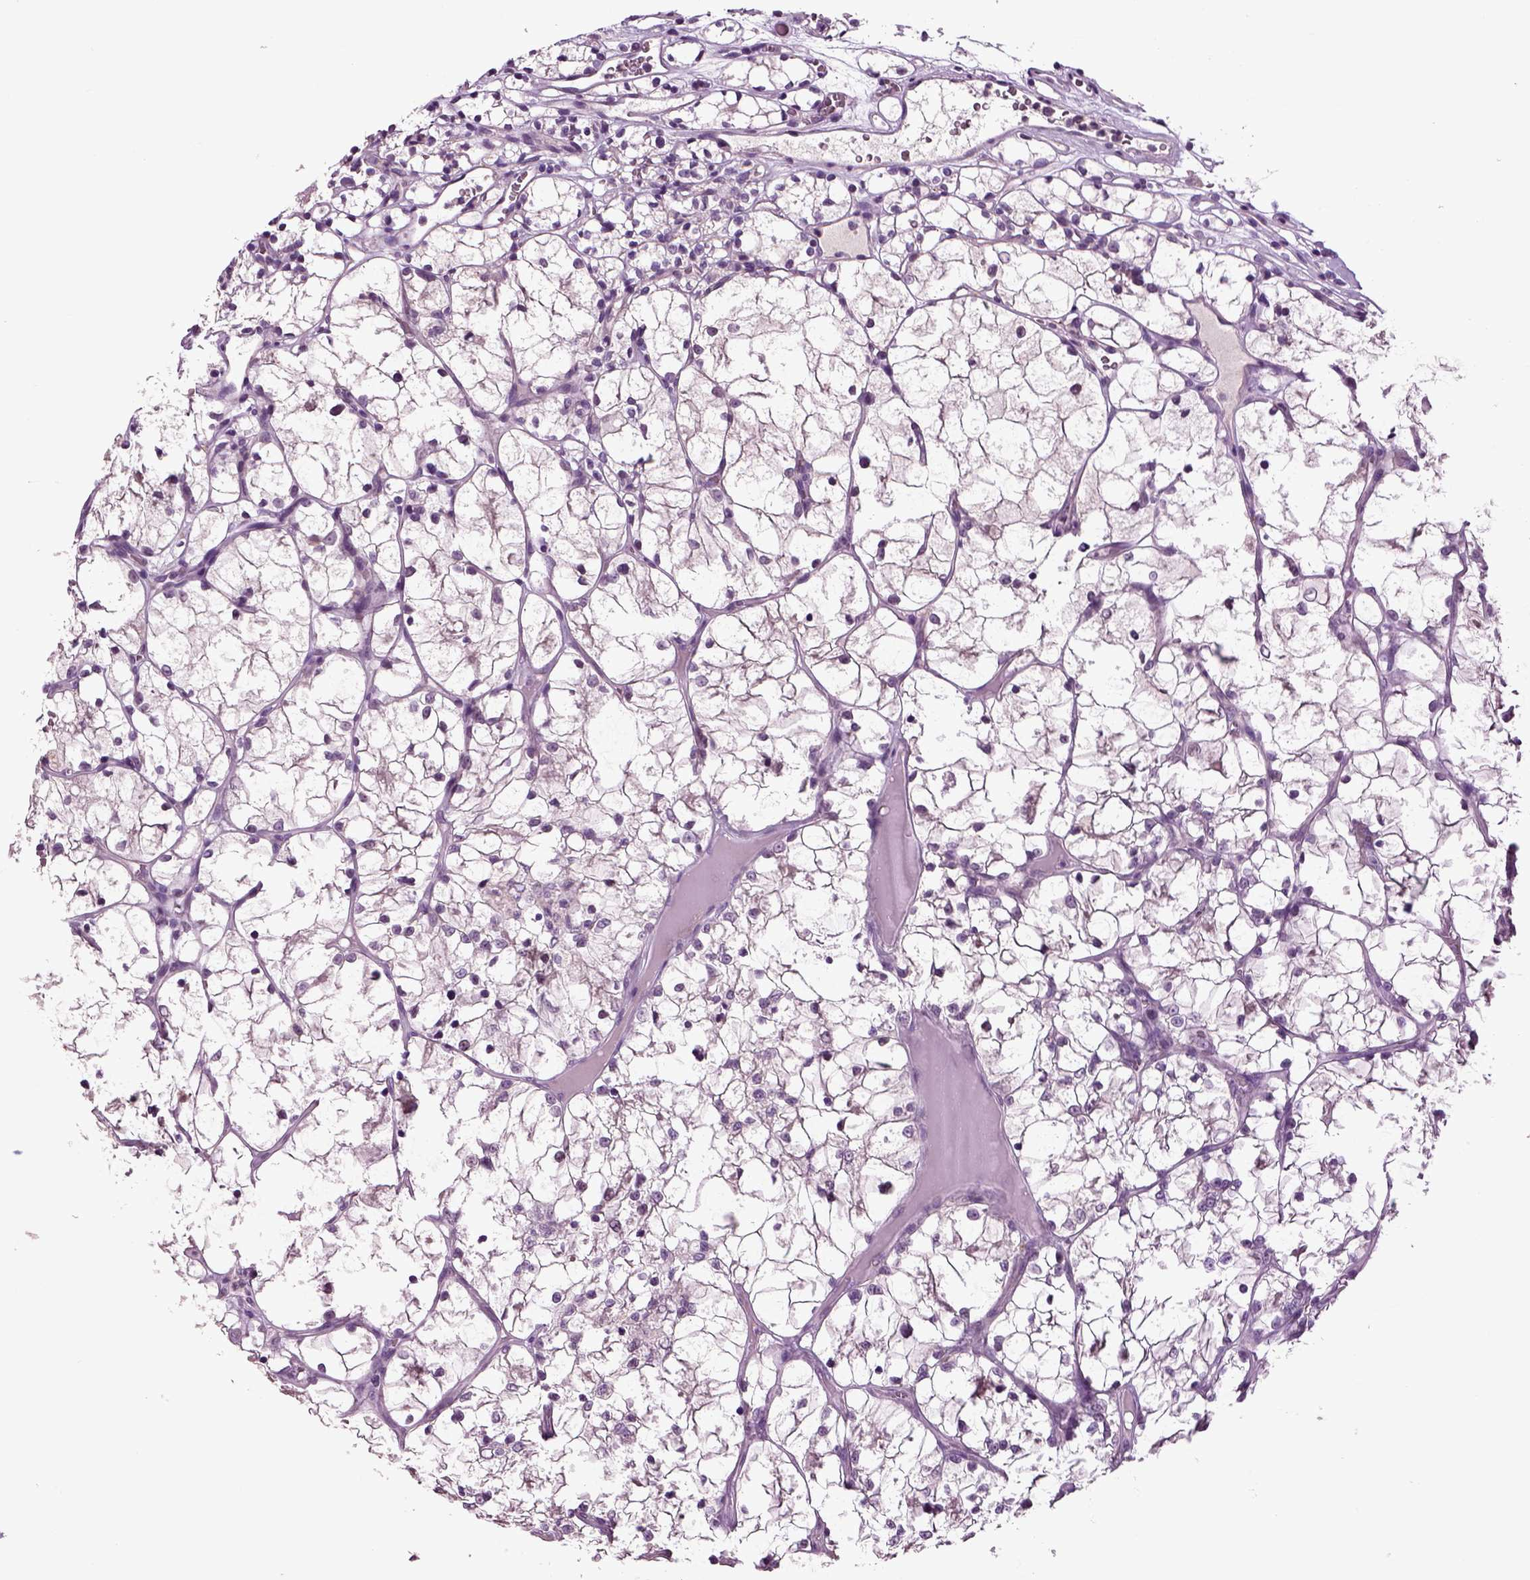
{"staining": {"intensity": "negative", "quantity": "none", "location": "none"}, "tissue": "renal cancer", "cell_type": "Tumor cells", "image_type": "cancer", "snomed": [{"axis": "morphology", "description": "Adenocarcinoma, NOS"}, {"axis": "topography", "description": "Kidney"}], "caption": "High power microscopy image of an immunohistochemistry histopathology image of adenocarcinoma (renal), revealing no significant positivity in tumor cells.", "gene": "CRHR1", "patient": {"sex": "female", "age": 69}}